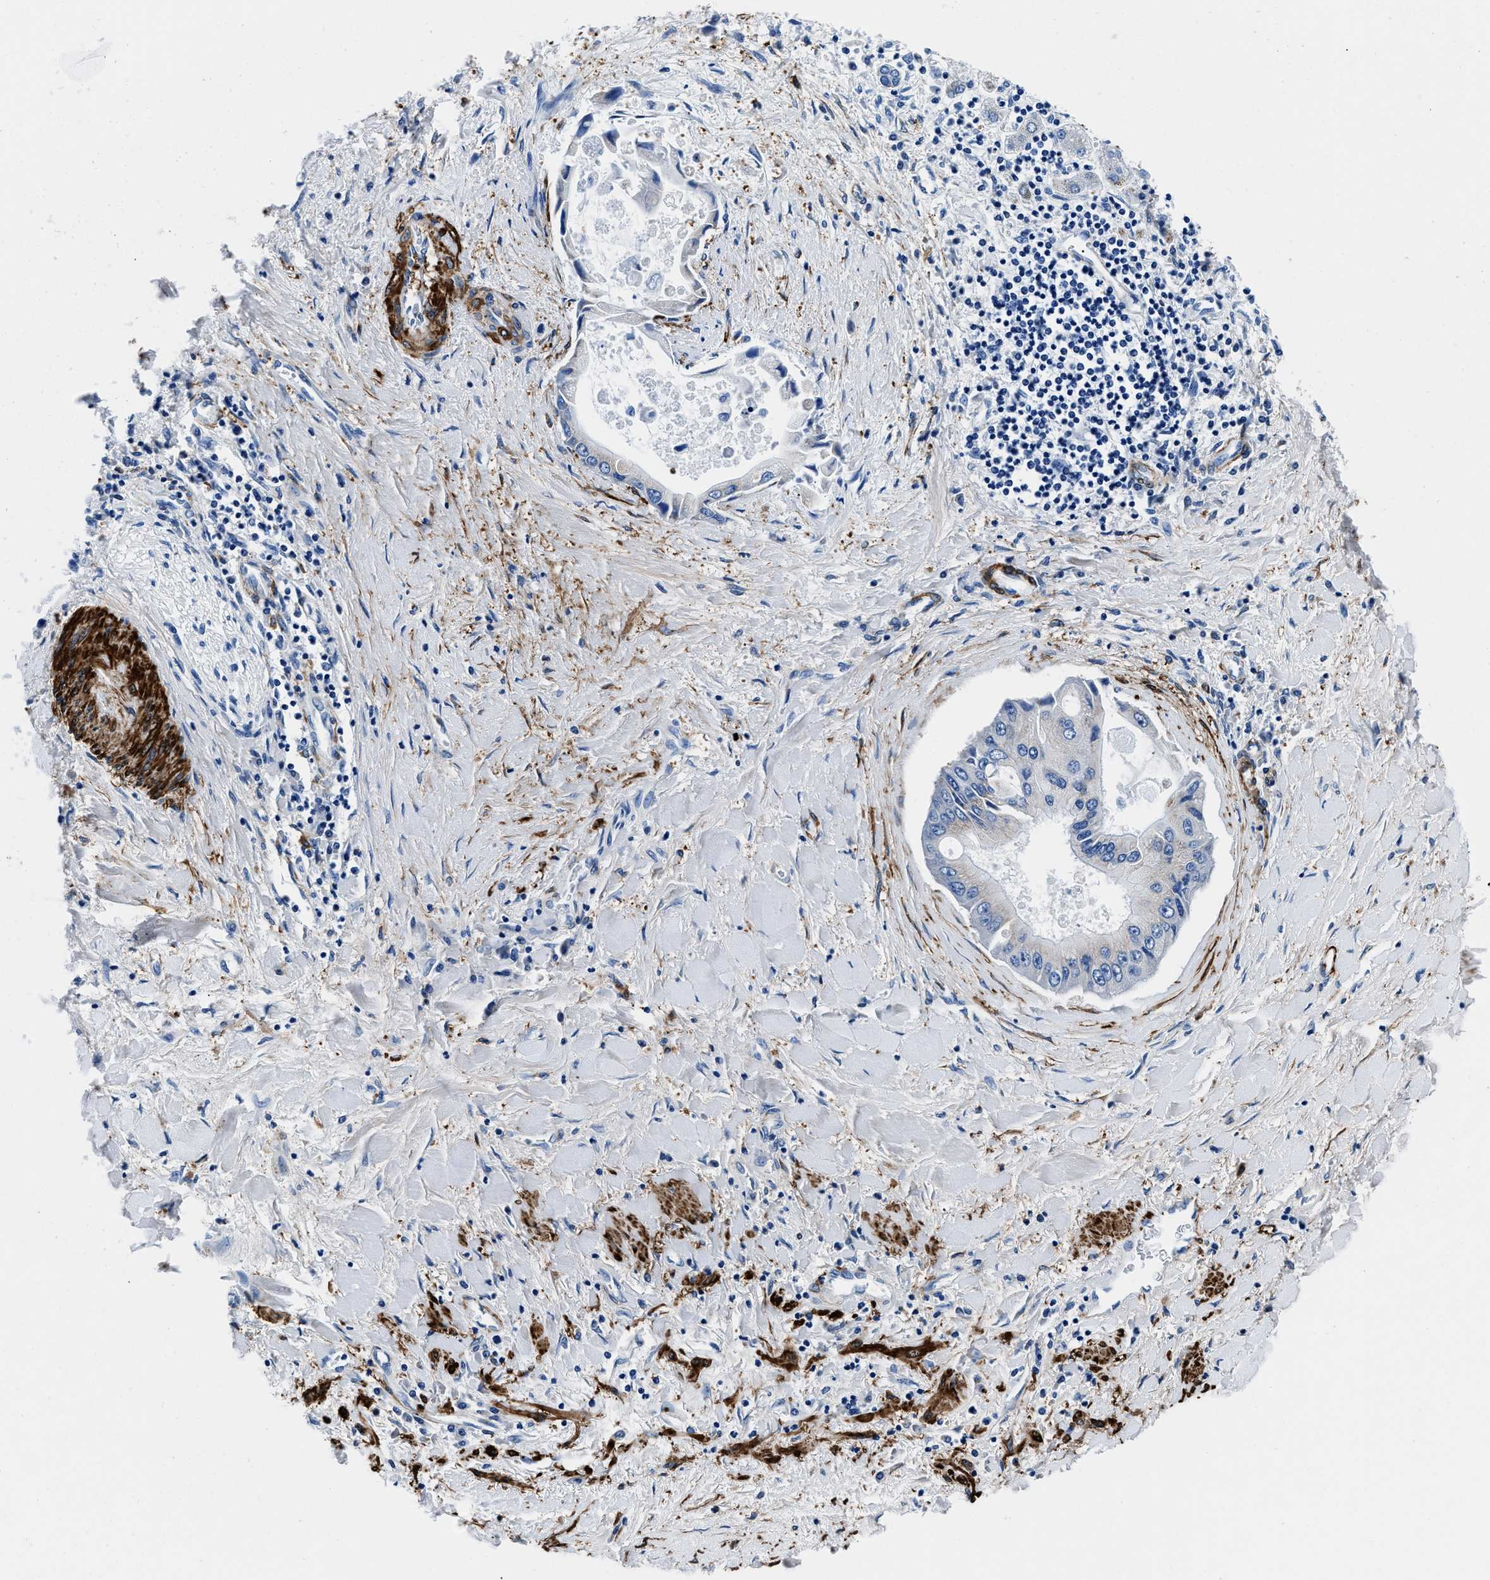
{"staining": {"intensity": "negative", "quantity": "none", "location": "none"}, "tissue": "liver cancer", "cell_type": "Tumor cells", "image_type": "cancer", "snomed": [{"axis": "morphology", "description": "Cholangiocarcinoma"}, {"axis": "topography", "description": "Liver"}], "caption": "DAB immunohistochemical staining of human liver cancer (cholangiocarcinoma) displays no significant staining in tumor cells. (Stains: DAB IHC with hematoxylin counter stain, Microscopy: brightfield microscopy at high magnification).", "gene": "TEX261", "patient": {"sex": "male", "age": 50}}